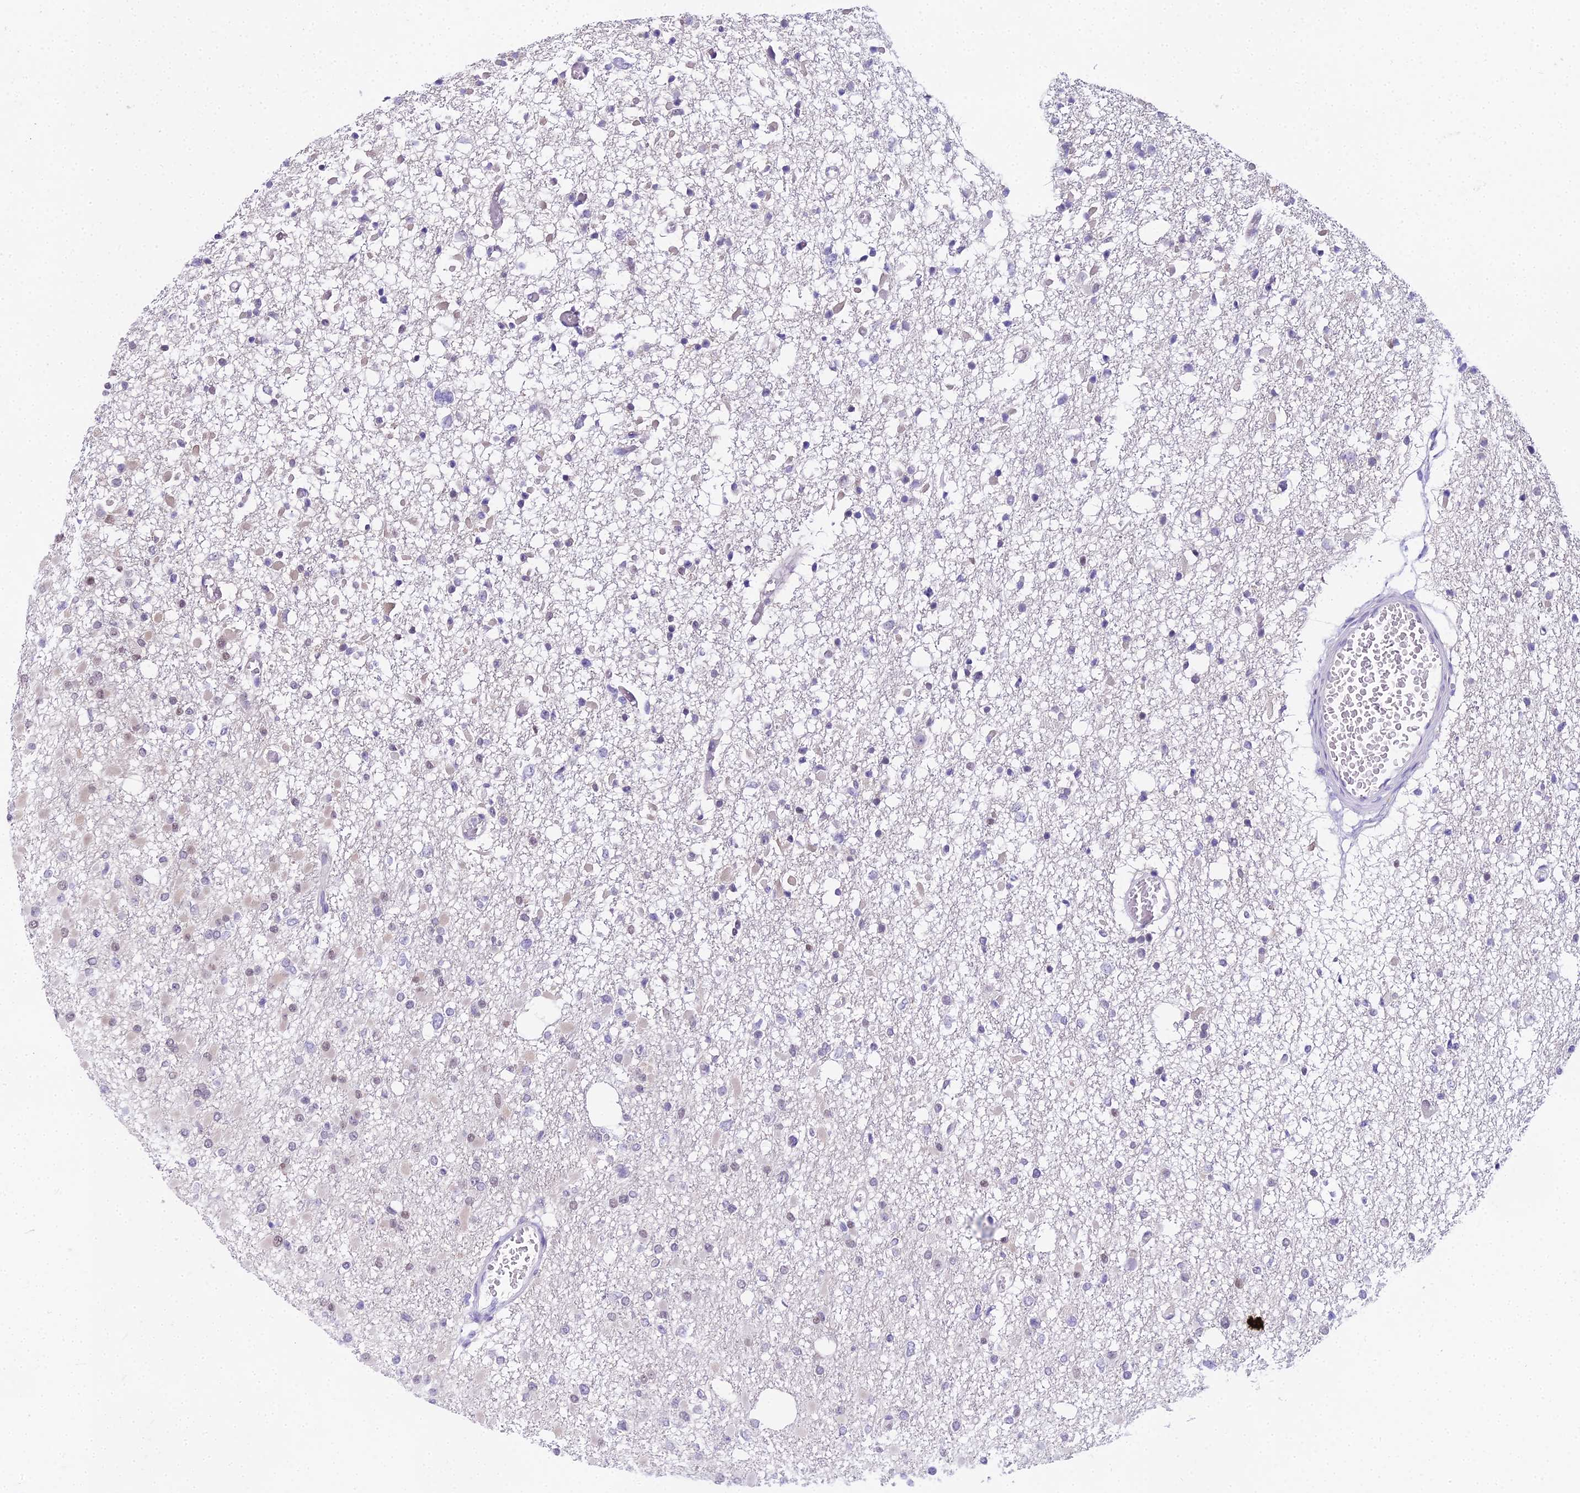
{"staining": {"intensity": "negative", "quantity": "none", "location": "none"}, "tissue": "glioma", "cell_type": "Tumor cells", "image_type": "cancer", "snomed": [{"axis": "morphology", "description": "Glioma, malignant, Low grade"}, {"axis": "topography", "description": "Brain"}], "caption": "Glioma was stained to show a protein in brown. There is no significant staining in tumor cells.", "gene": "MAT2A", "patient": {"sex": "female", "age": 22}}